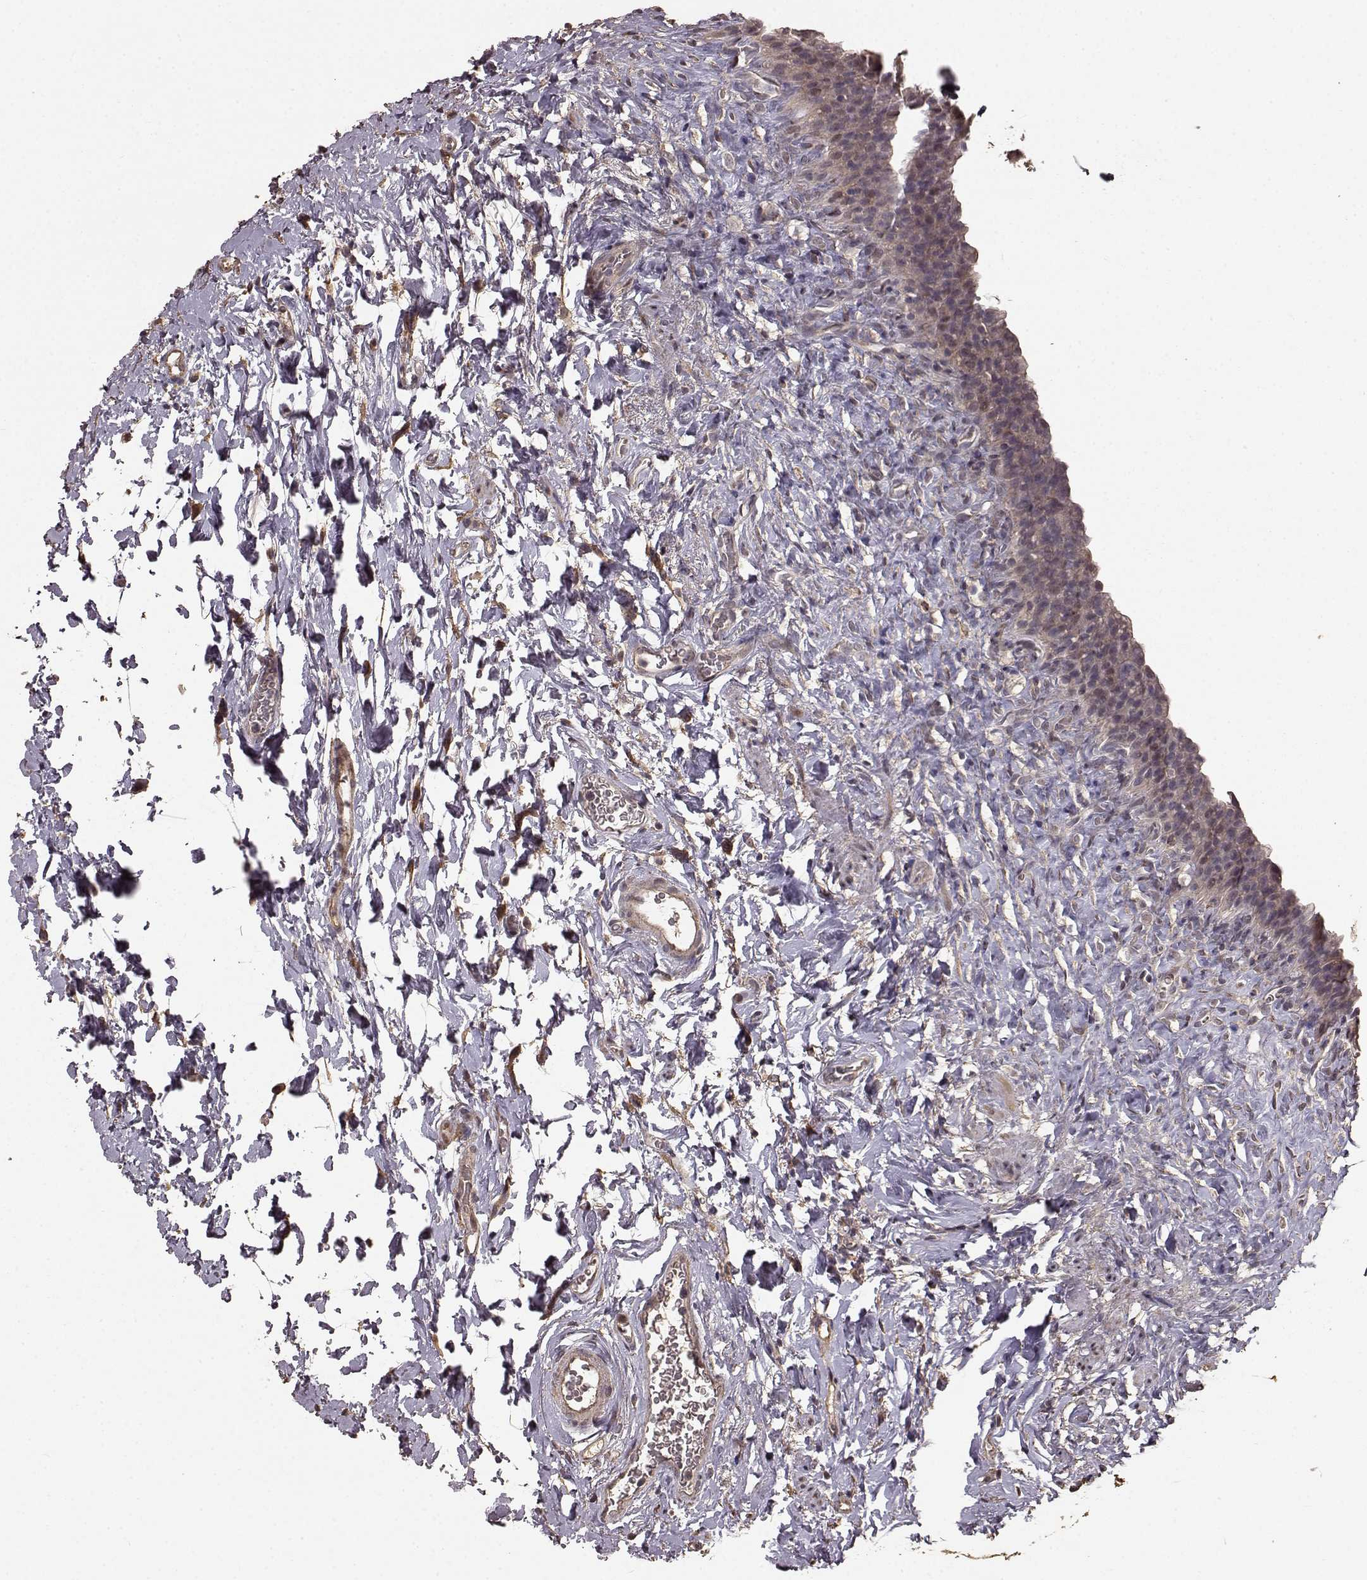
{"staining": {"intensity": "weak", "quantity": ">75%", "location": "cytoplasmic/membranous"}, "tissue": "urinary bladder", "cell_type": "Urothelial cells", "image_type": "normal", "snomed": [{"axis": "morphology", "description": "Normal tissue, NOS"}, {"axis": "topography", "description": "Urinary bladder"}], "caption": "This histopathology image reveals IHC staining of normal human urinary bladder, with low weak cytoplasmic/membranous expression in approximately >75% of urothelial cells.", "gene": "USP15", "patient": {"sex": "male", "age": 76}}